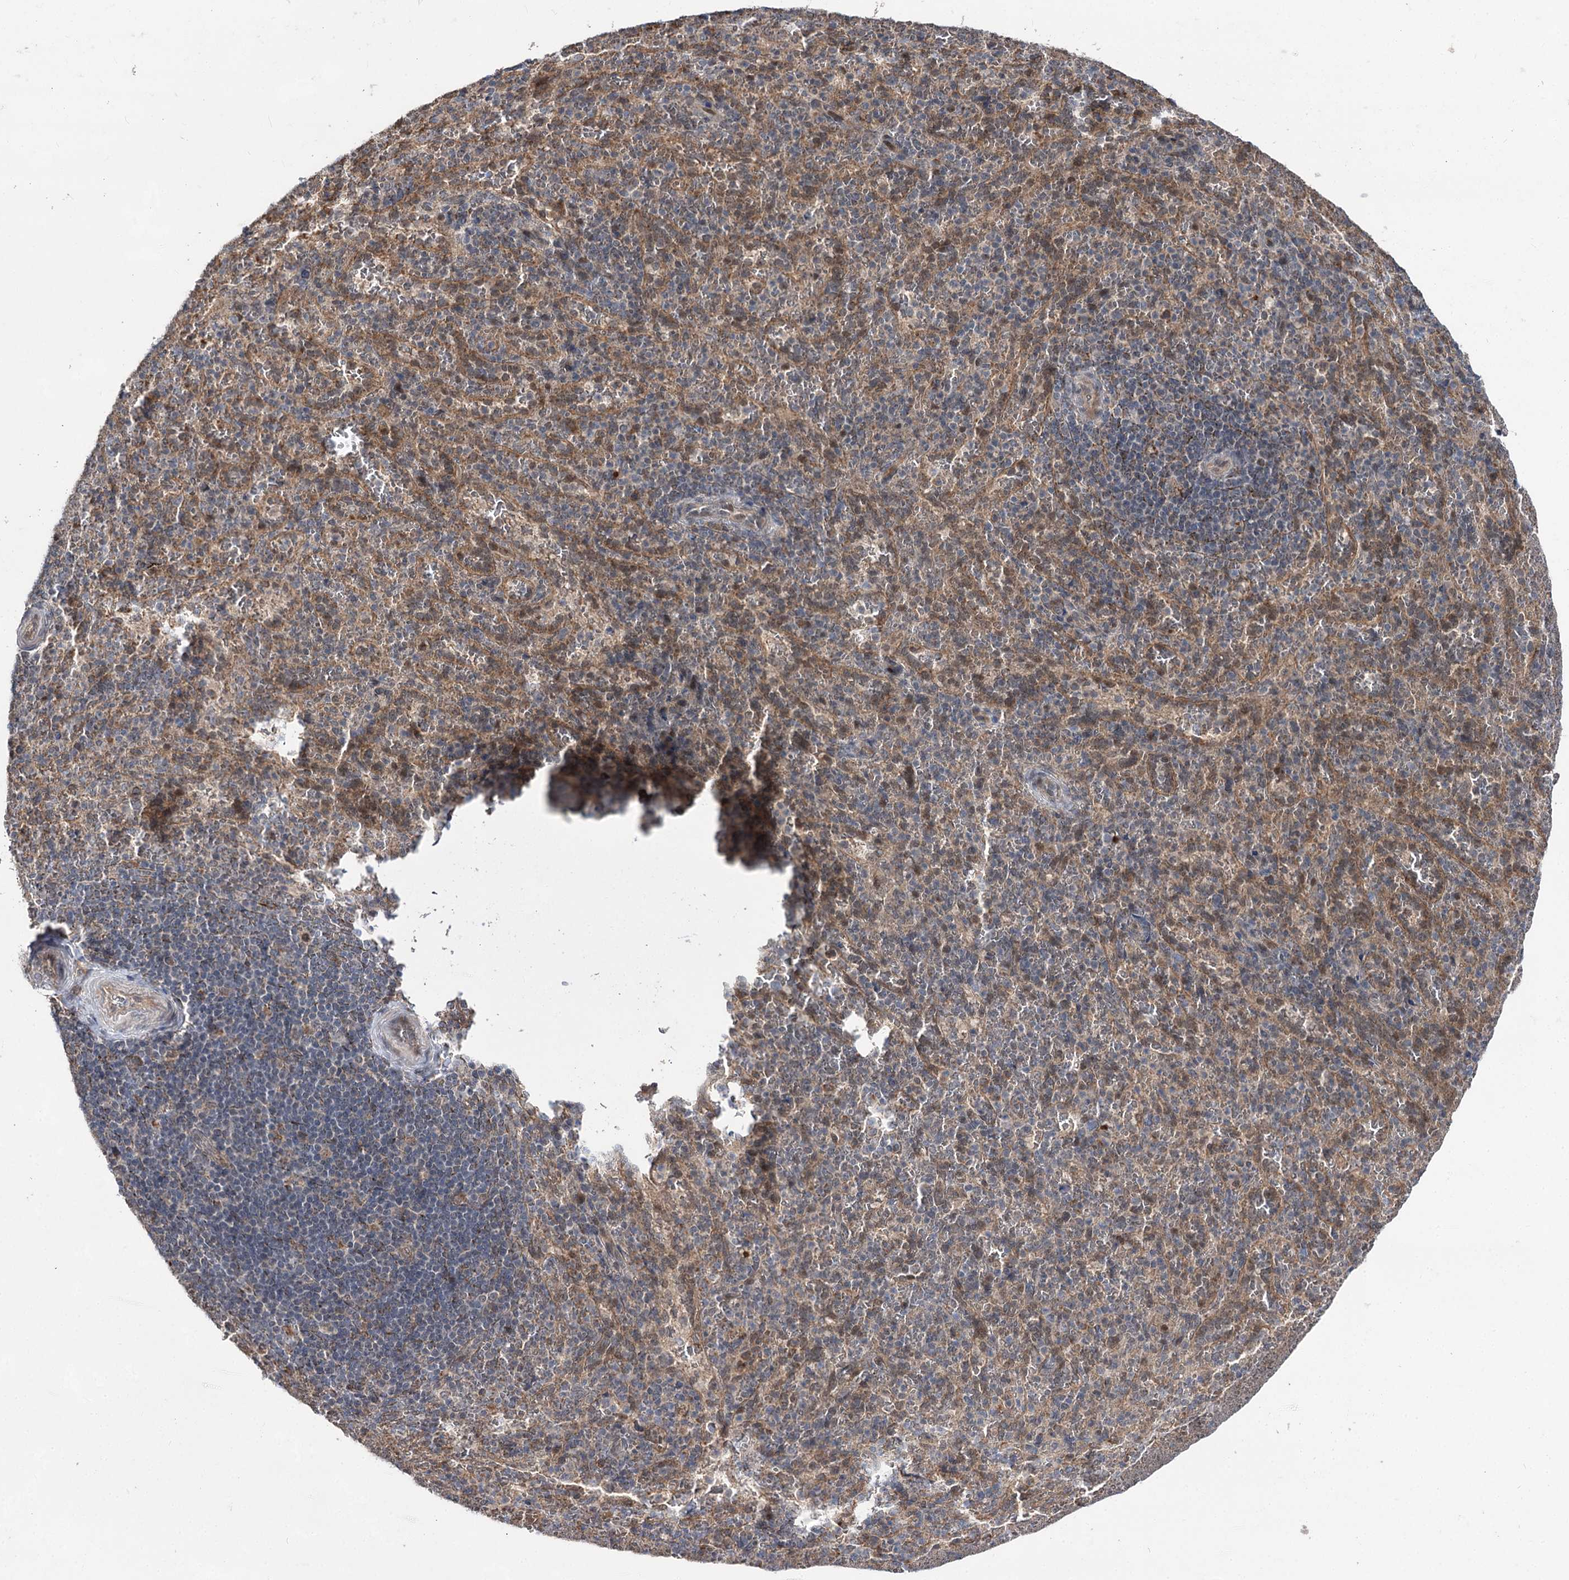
{"staining": {"intensity": "moderate", "quantity": "25%-75%", "location": "cytoplasmic/membranous"}, "tissue": "spleen", "cell_type": "Cells in red pulp", "image_type": "normal", "snomed": [{"axis": "morphology", "description": "Normal tissue, NOS"}, {"axis": "topography", "description": "Spleen"}], "caption": "A medium amount of moderate cytoplasmic/membranous expression is seen in about 25%-75% of cells in red pulp in normal spleen.", "gene": "MSANTD2", "patient": {"sex": "female", "age": 21}}